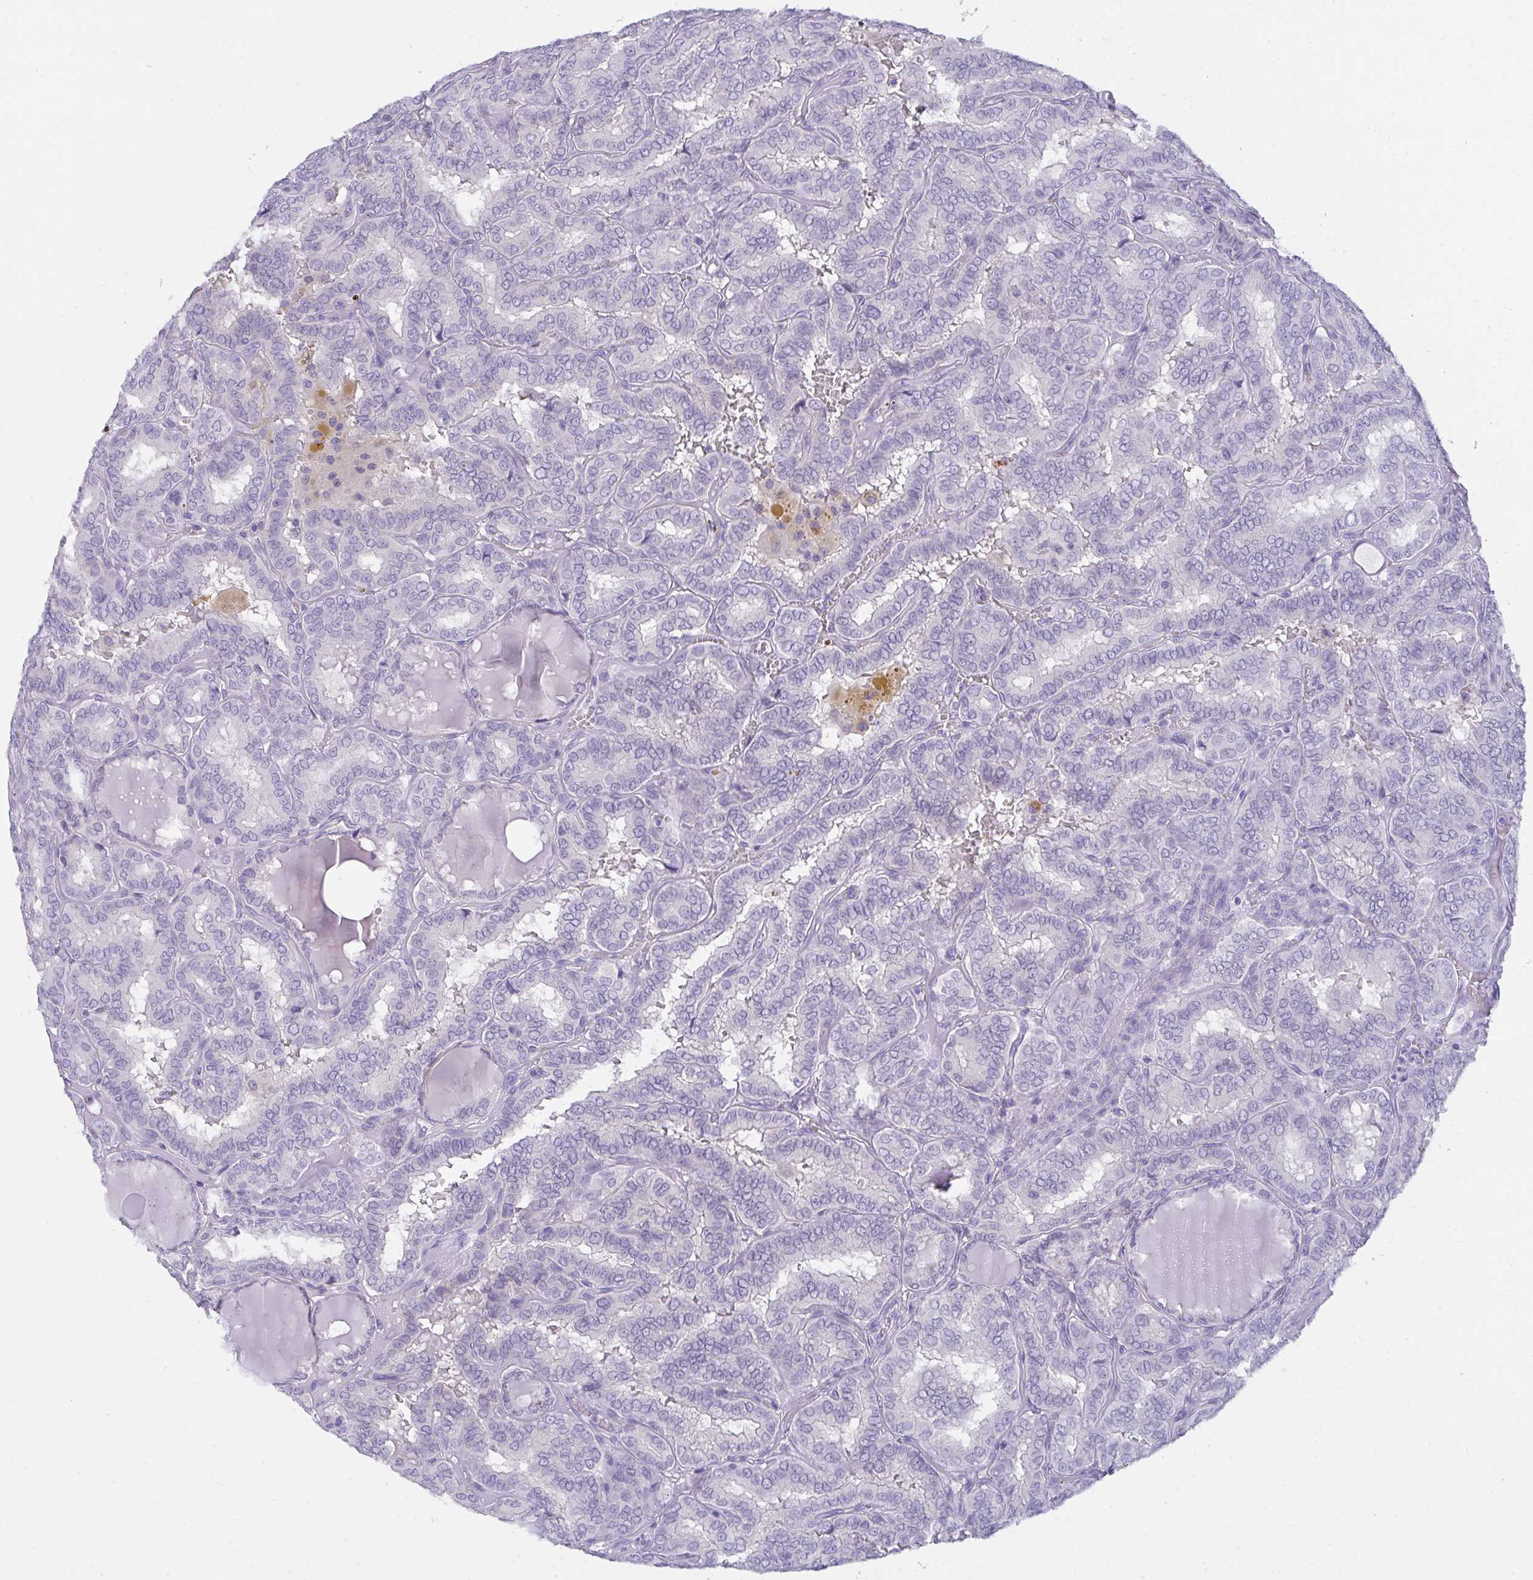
{"staining": {"intensity": "negative", "quantity": "none", "location": "none"}, "tissue": "thyroid cancer", "cell_type": "Tumor cells", "image_type": "cancer", "snomed": [{"axis": "morphology", "description": "Papillary adenocarcinoma, NOS"}, {"axis": "topography", "description": "Thyroid gland"}], "caption": "DAB immunohistochemical staining of thyroid papillary adenocarcinoma shows no significant staining in tumor cells.", "gene": "SEMA6B", "patient": {"sex": "female", "age": 46}}